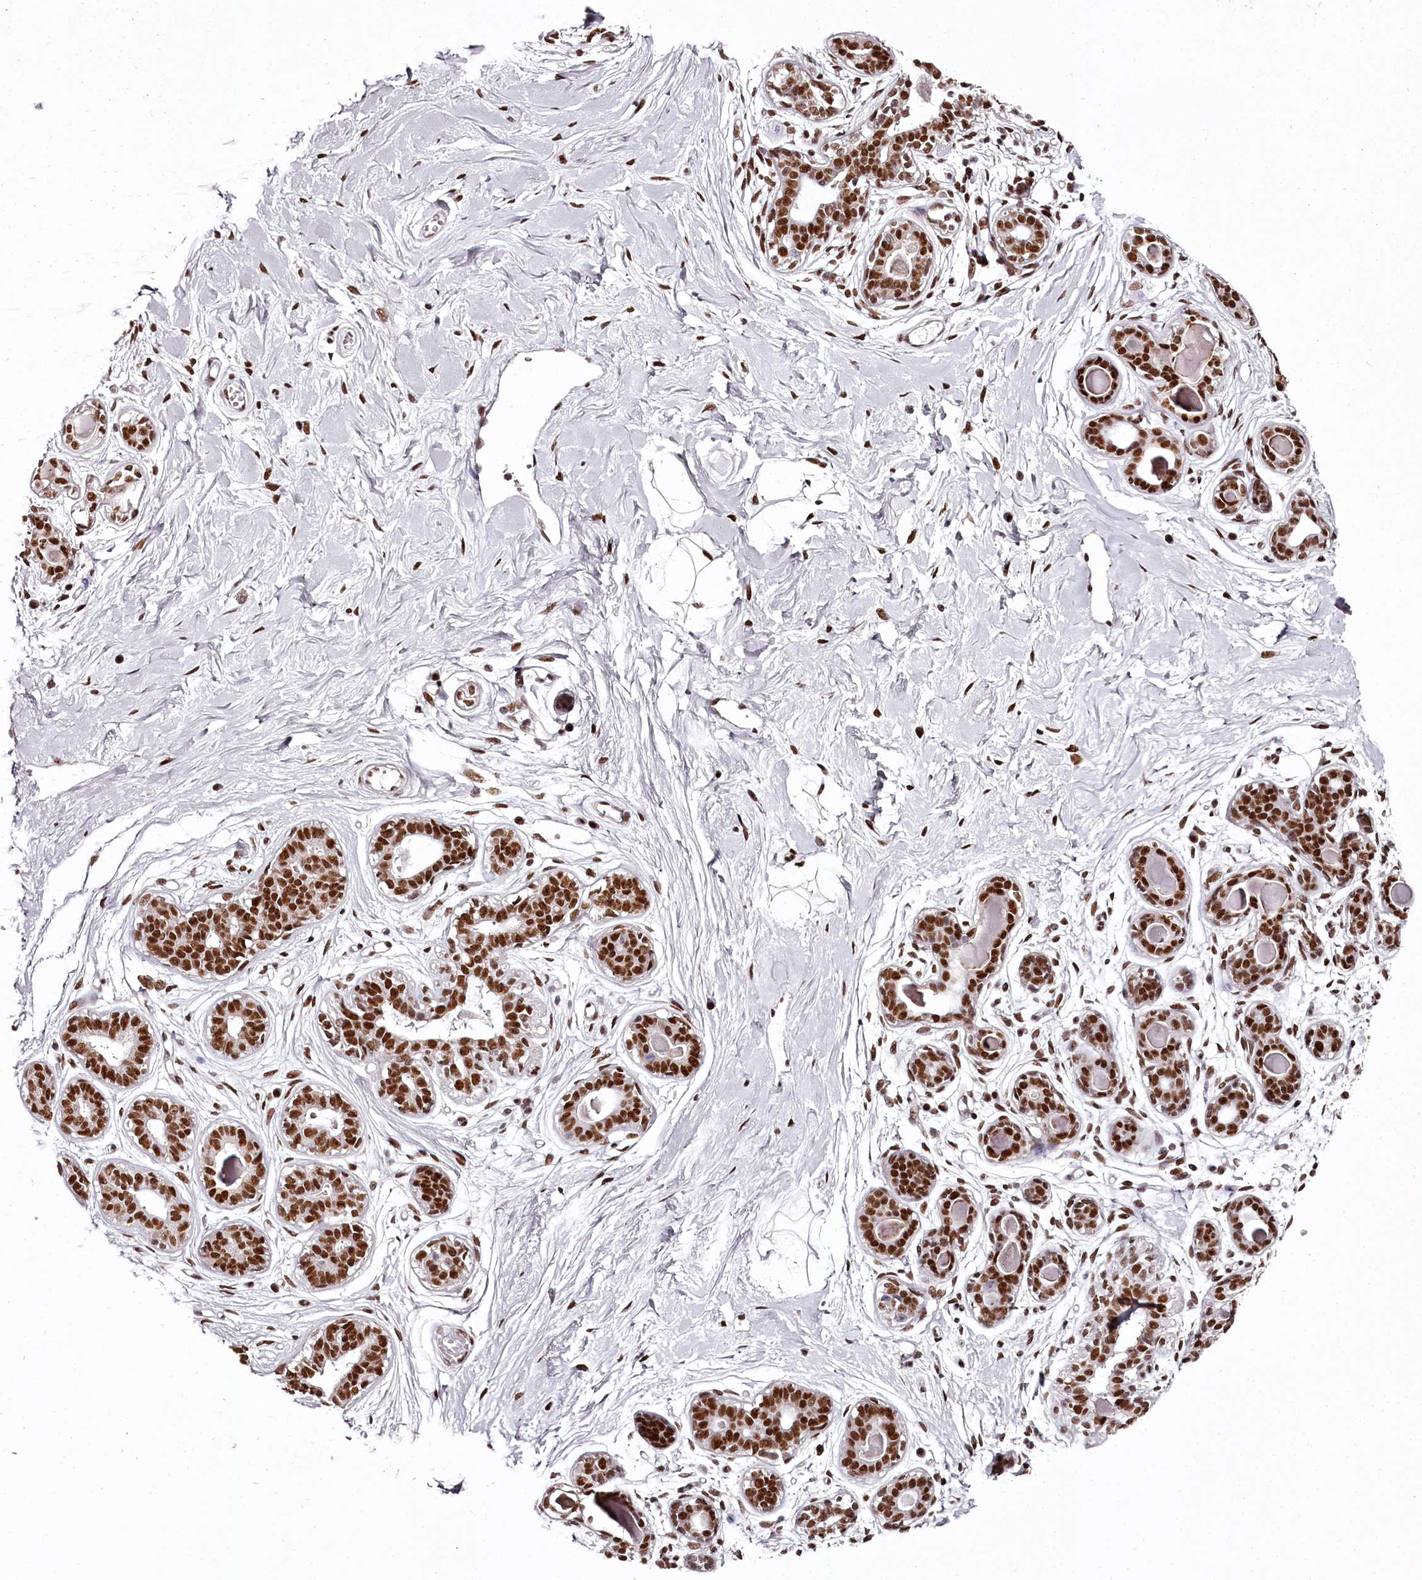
{"staining": {"intensity": "strong", "quantity": ">75%", "location": "nuclear"}, "tissue": "breast", "cell_type": "Adipocytes", "image_type": "normal", "snomed": [{"axis": "morphology", "description": "Normal tissue, NOS"}, {"axis": "topography", "description": "Breast"}], "caption": "Immunohistochemical staining of unremarkable breast shows high levels of strong nuclear positivity in about >75% of adipocytes.", "gene": "PSPC1", "patient": {"sex": "female", "age": 45}}